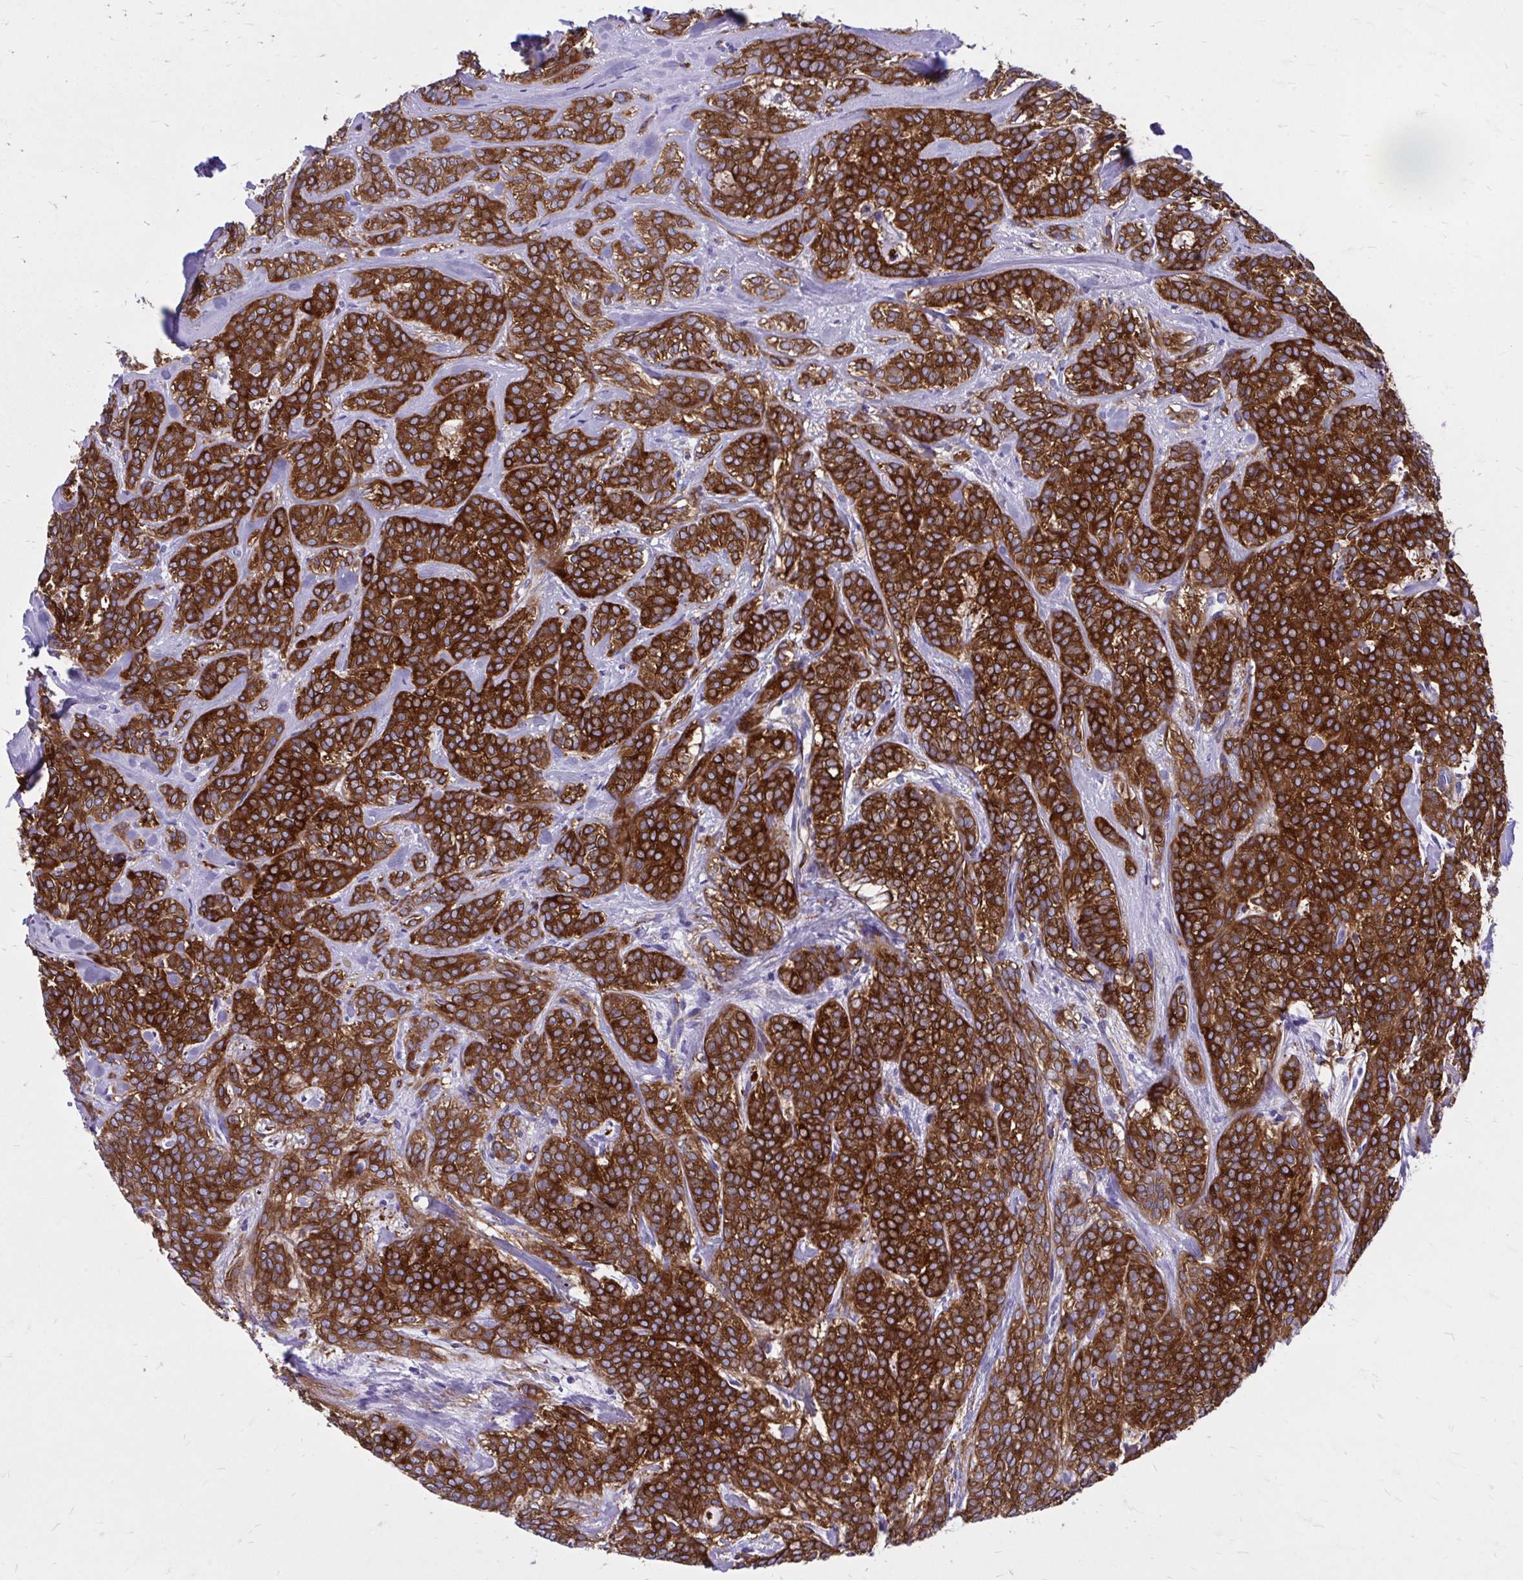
{"staining": {"intensity": "strong", "quantity": ">75%", "location": "cytoplasmic/membranous"}, "tissue": "head and neck cancer", "cell_type": "Tumor cells", "image_type": "cancer", "snomed": [{"axis": "morphology", "description": "Adenocarcinoma, NOS"}, {"axis": "topography", "description": "Head-Neck"}], "caption": "Head and neck cancer was stained to show a protein in brown. There is high levels of strong cytoplasmic/membranous staining in approximately >75% of tumor cells.", "gene": "EPB41L1", "patient": {"sex": "female", "age": 57}}